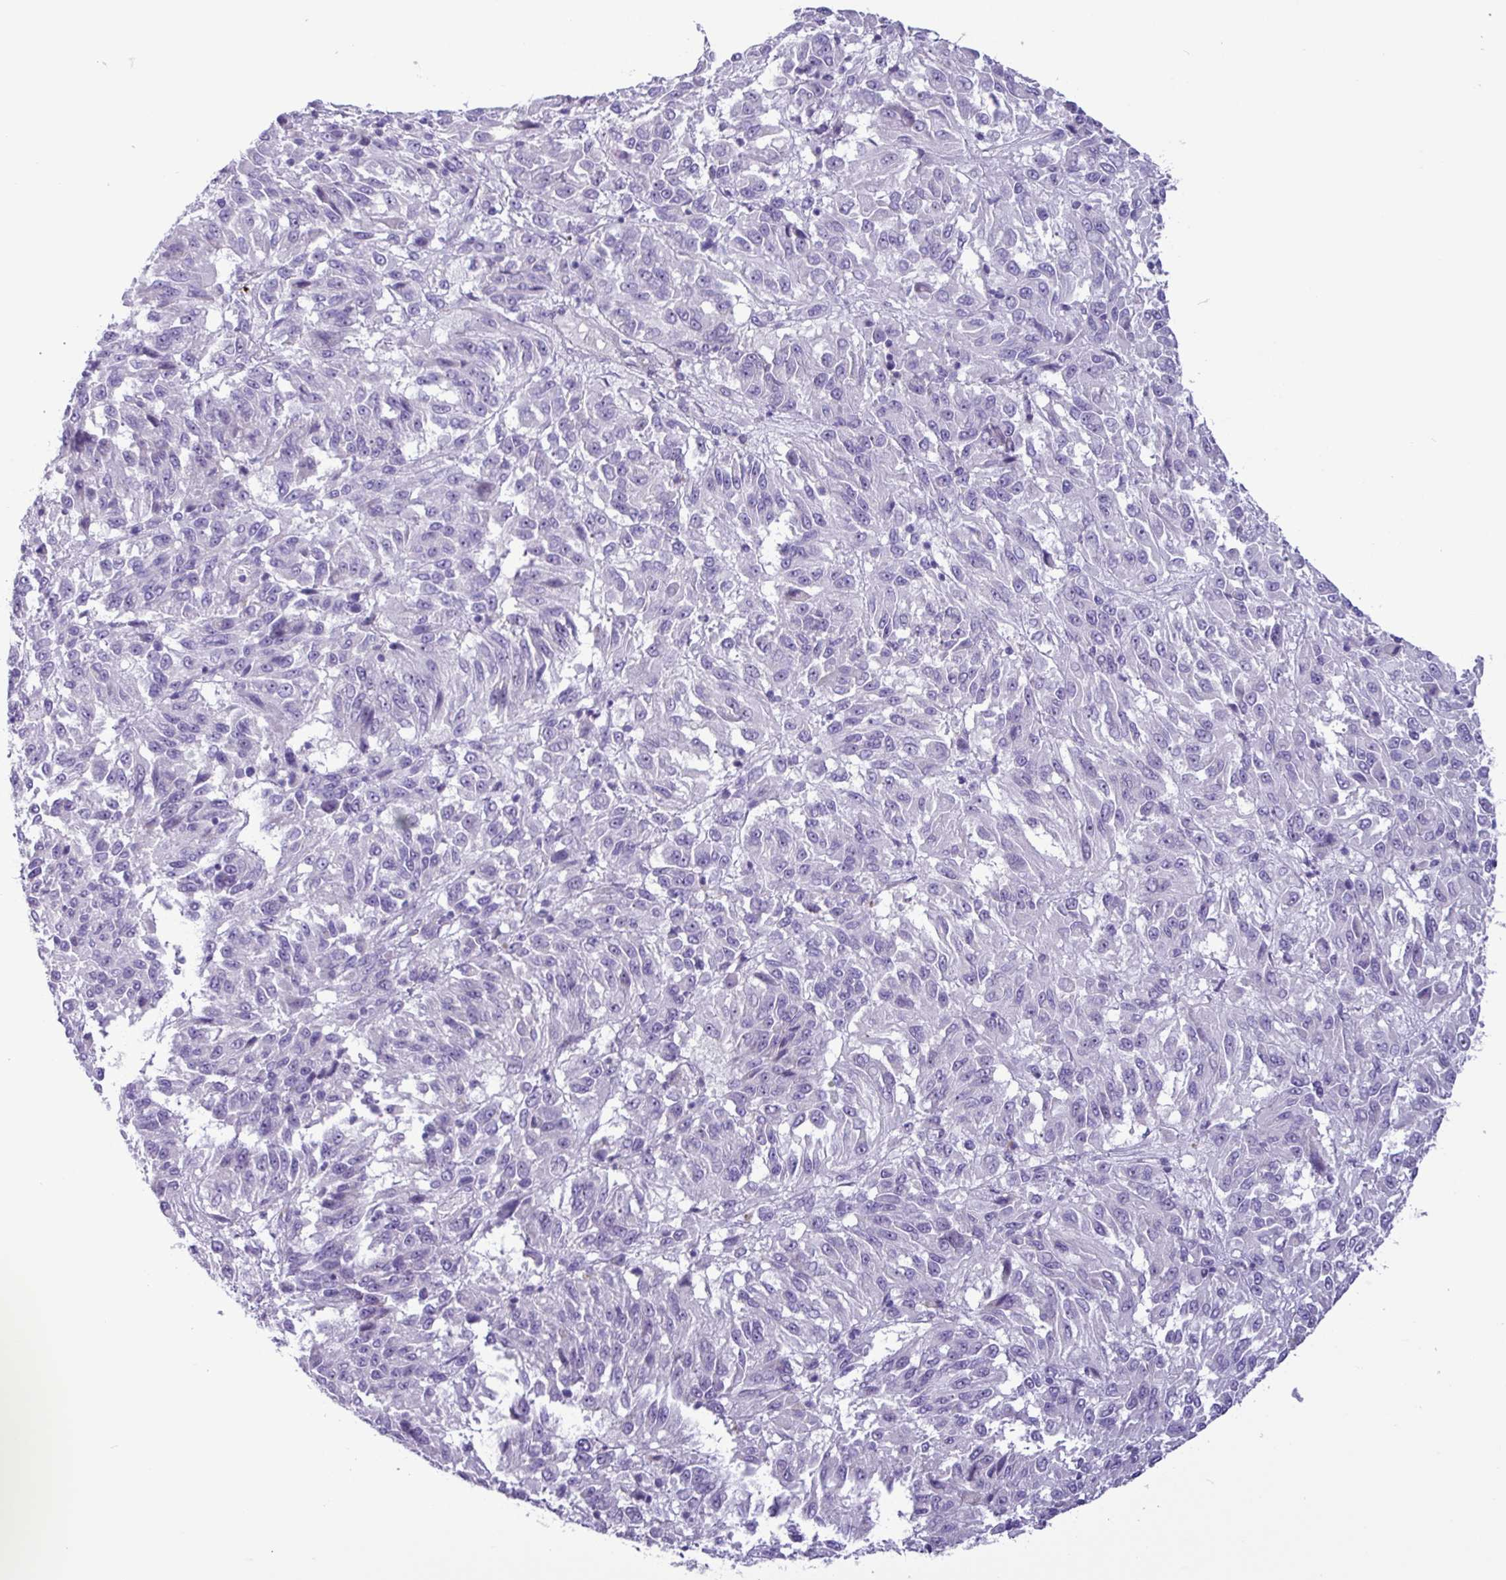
{"staining": {"intensity": "negative", "quantity": "none", "location": "none"}, "tissue": "melanoma", "cell_type": "Tumor cells", "image_type": "cancer", "snomed": [{"axis": "morphology", "description": "Malignant melanoma, Metastatic site"}, {"axis": "topography", "description": "Lung"}], "caption": "High magnification brightfield microscopy of melanoma stained with DAB (3,3'-diaminobenzidine) (brown) and counterstained with hematoxylin (blue): tumor cells show no significant staining.", "gene": "MRM2", "patient": {"sex": "male", "age": 64}}